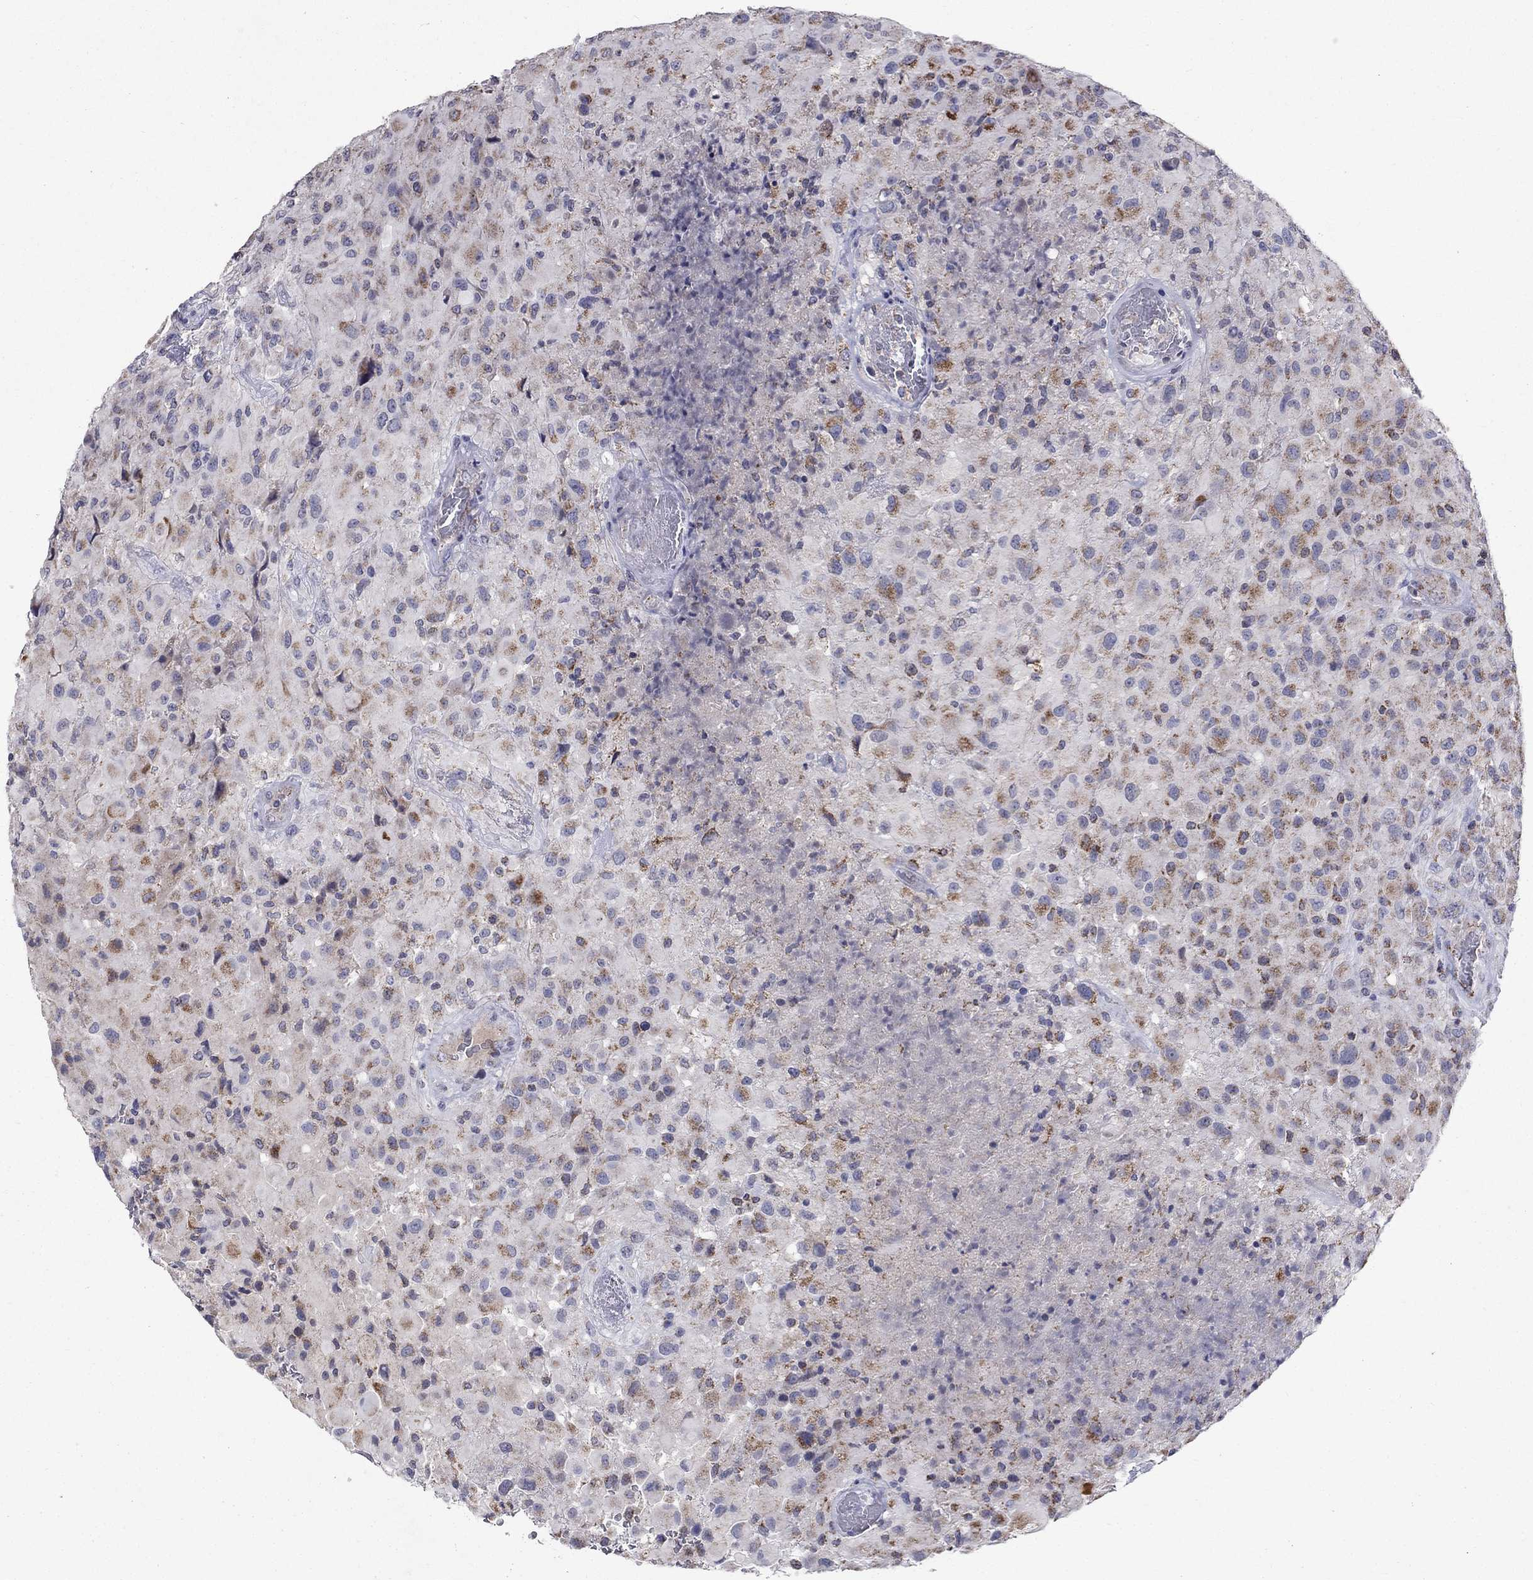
{"staining": {"intensity": "moderate", "quantity": "<25%", "location": "cytoplasmic/membranous"}, "tissue": "glioma", "cell_type": "Tumor cells", "image_type": "cancer", "snomed": [{"axis": "morphology", "description": "Glioma, malignant, High grade"}, {"axis": "topography", "description": "Cerebral cortex"}], "caption": "DAB immunohistochemical staining of human malignant high-grade glioma exhibits moderate cytoplasmic/membranous protein staining in about <25% of tumor cells. (brown staining indicates protein expression, while blue staining denotes nuclei).", "gene": "SLC4A10", "patient": {"sex": "male", "age": 35}}